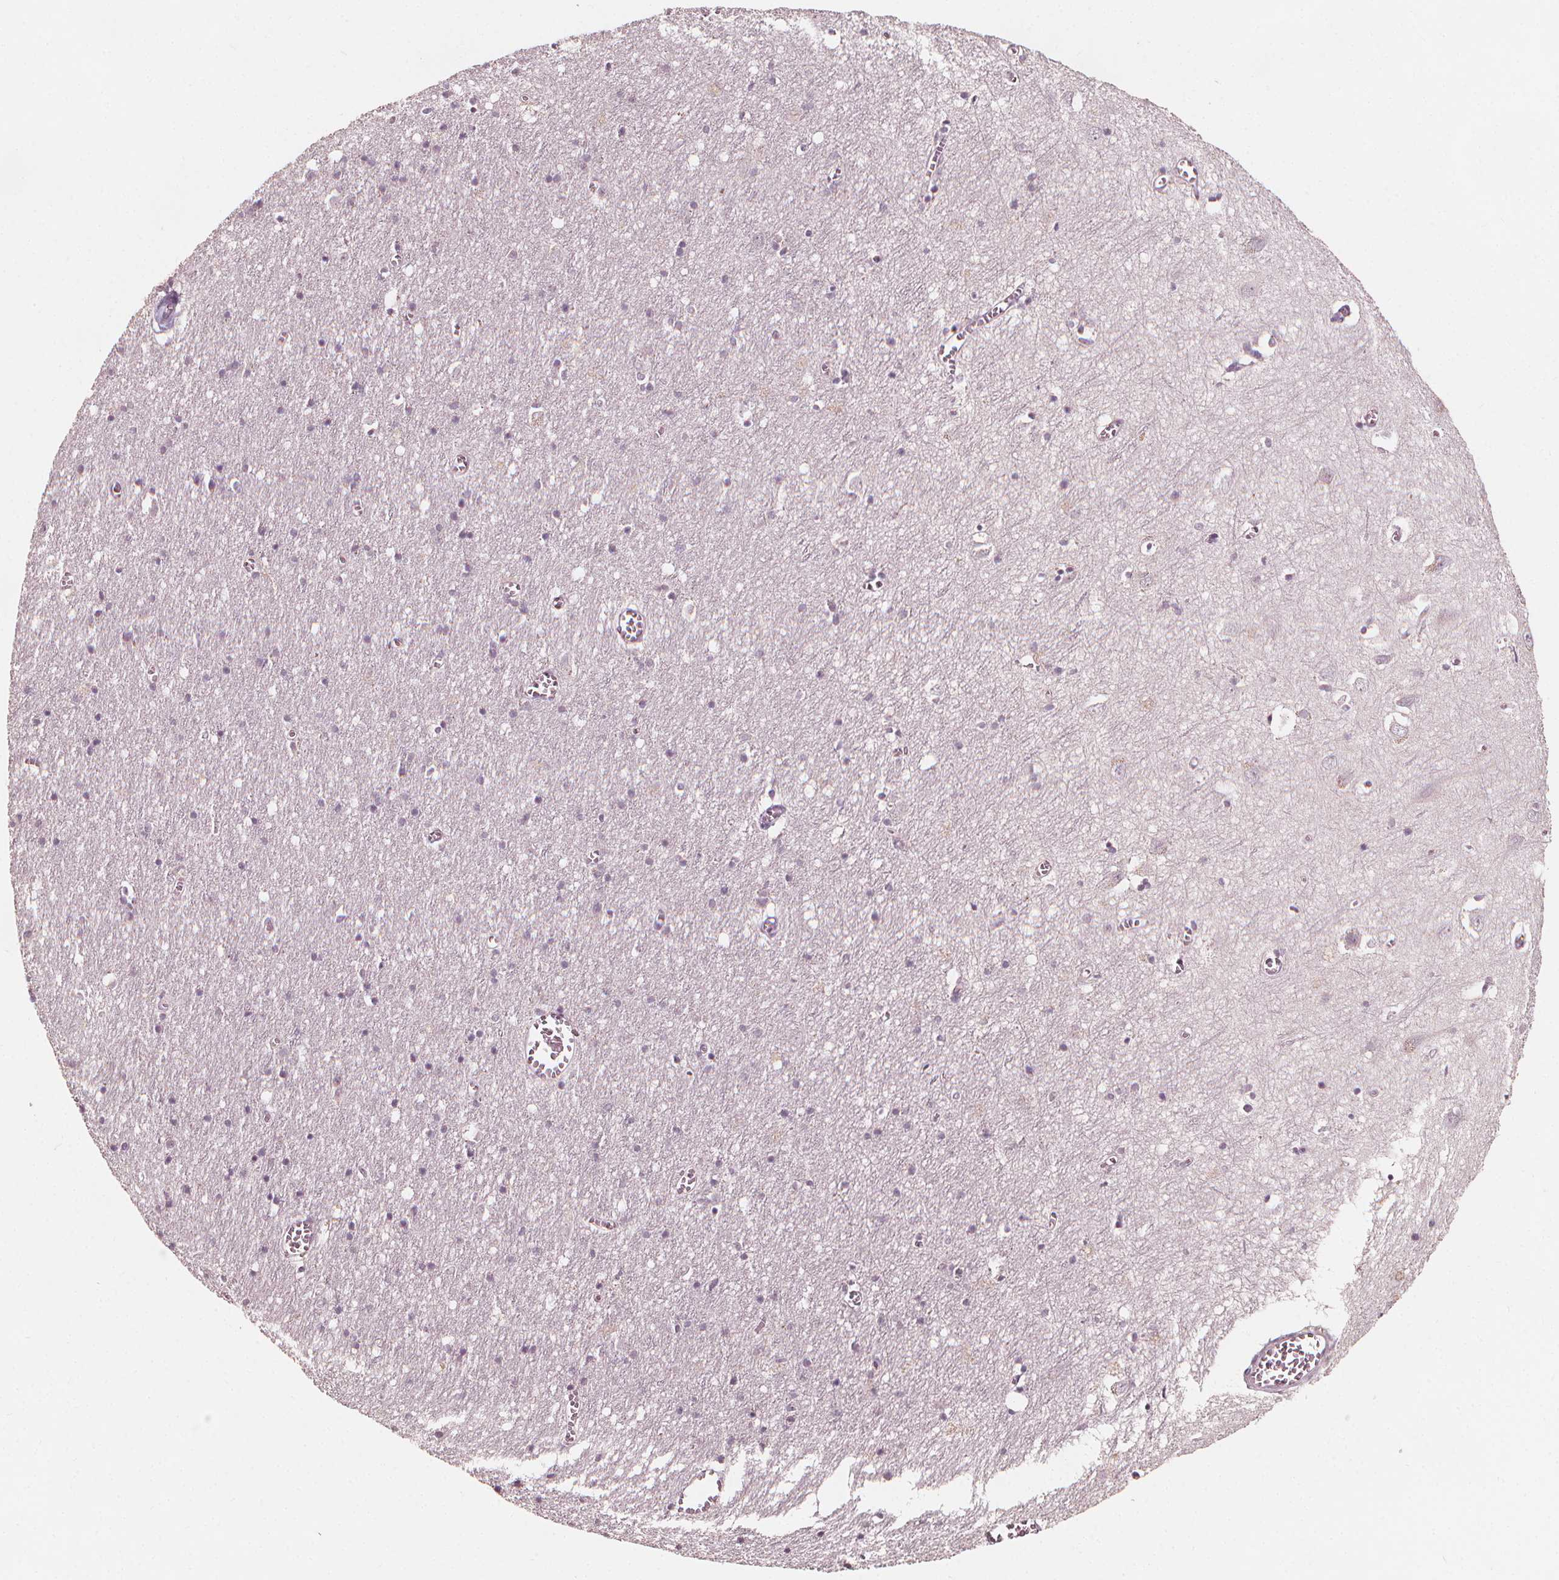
{"staining": {"intensity": "negative", "quantity": "none", "location": "none"}, "tissue": "cerebral cortex", "cell_type": "Endothelial cells", "image_type": "normal", "snomed": [{"axis": "morphology", "description": "Normal tissue, NOS"}, {"axis": "topography", "description": "Cerebral cortex"}], "caption": "The IHC photomicrograph has no significant positivity in endothelial cells of cerebral cortex. Brightfield microscopy of immunohistochemistry stained with DAB (3,3'-diaminobenzidine) (brown) and hematoxylin (blue), captured at high magnification.", "gene": "NPC1L1", "patient": {"sex": "male", "age": 70}}